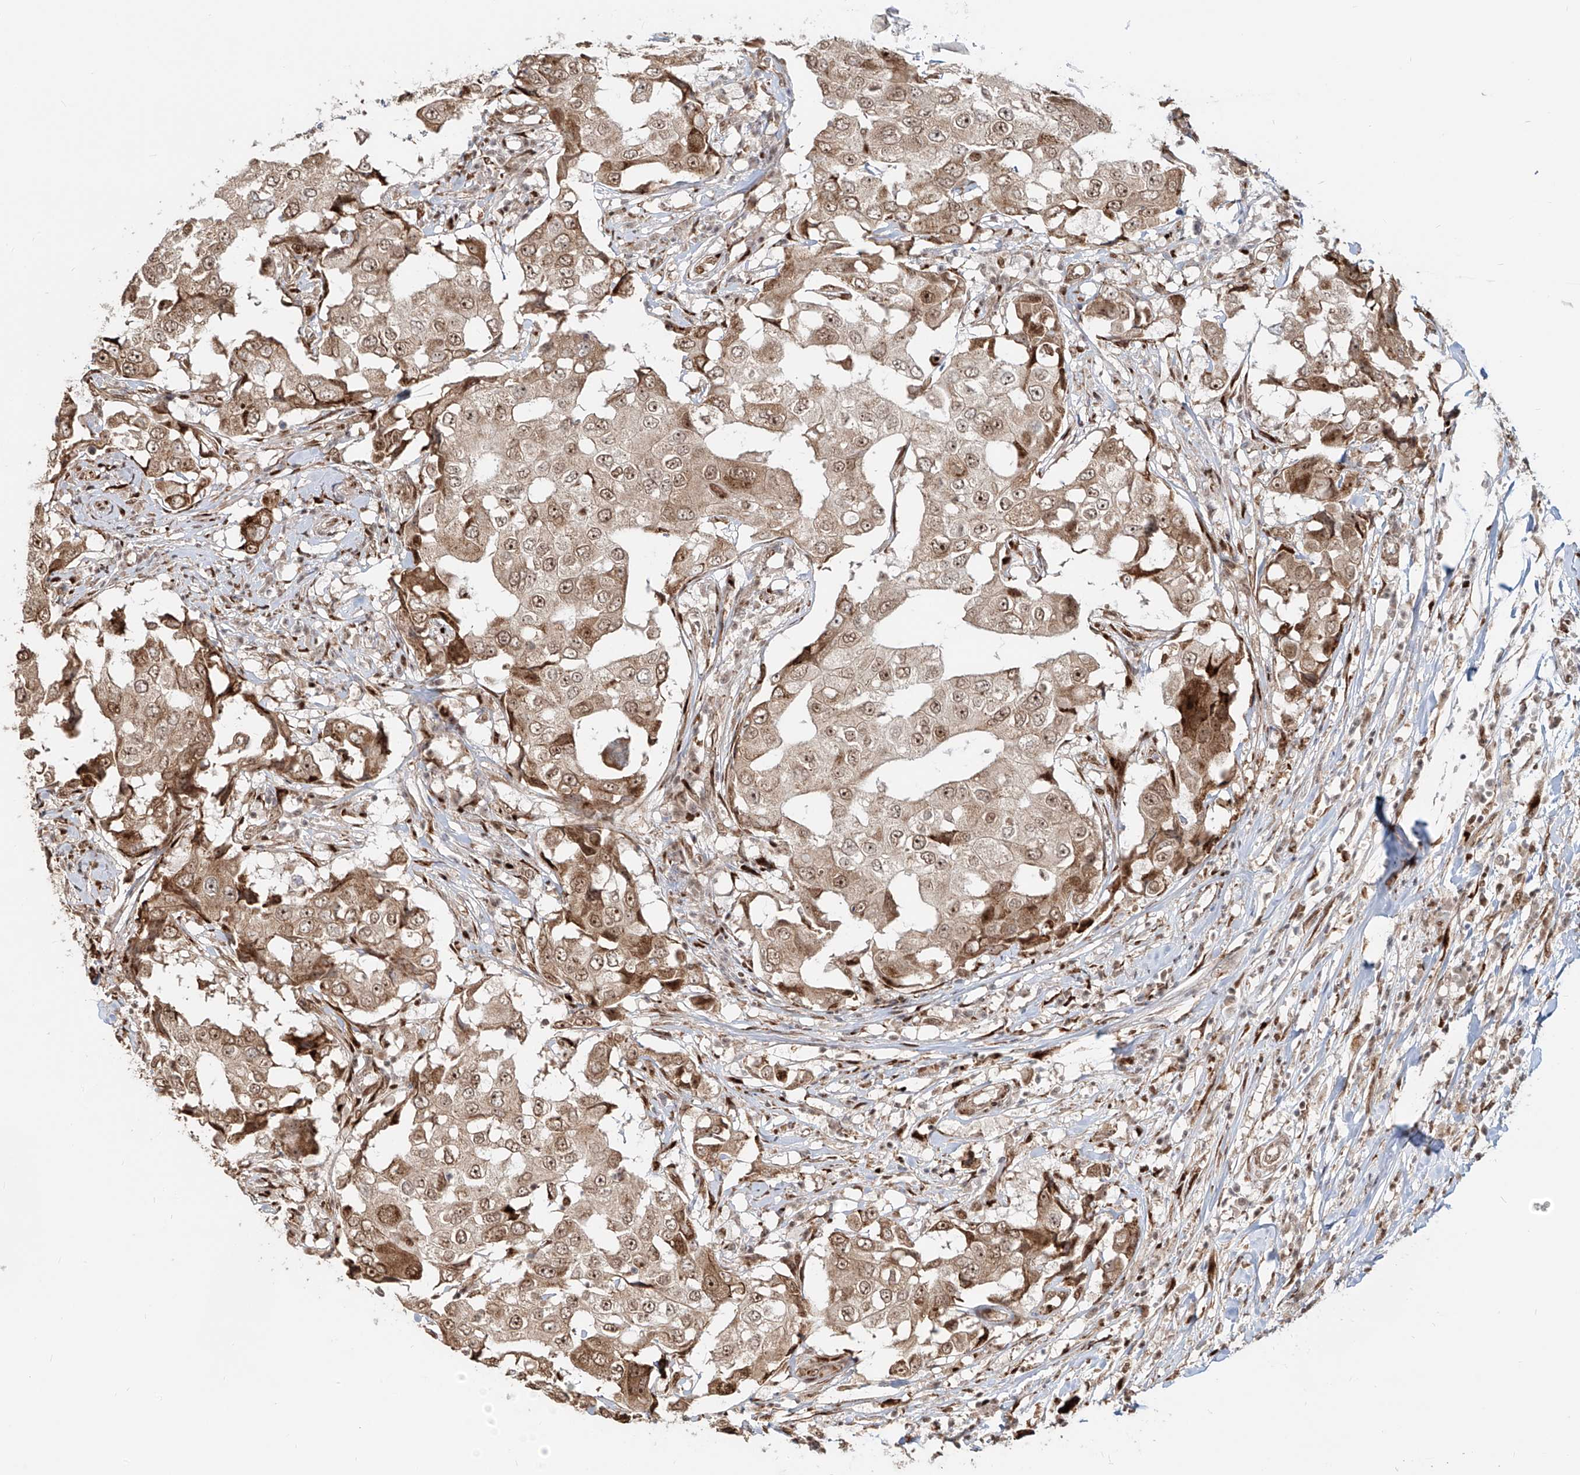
{"staining": {"intensity": "moderate", "quantity": ">75%", "location": "cytoplasmic/membranous,nuclear"}, "tissue": "breast cancer", "cell_type": "Tumor cells", "image_type": "cancer", "snomed": [{"axis": "morphology", "description": "Duct carcinoma"}, {"axis": "topography", "description": "Breast"}], "caption": "The micrograph shows a brown stain indicating the presence of a protein in the cytoplasmic/membranous and nuclear of tumor cells in breast cancer (infiltrating ductal carcinoma). The protein of interest is shown in brown color, while the nuclei are stained blue.", "gene": "ZNF710", "patient": {"sex": "female", "age": 27}}